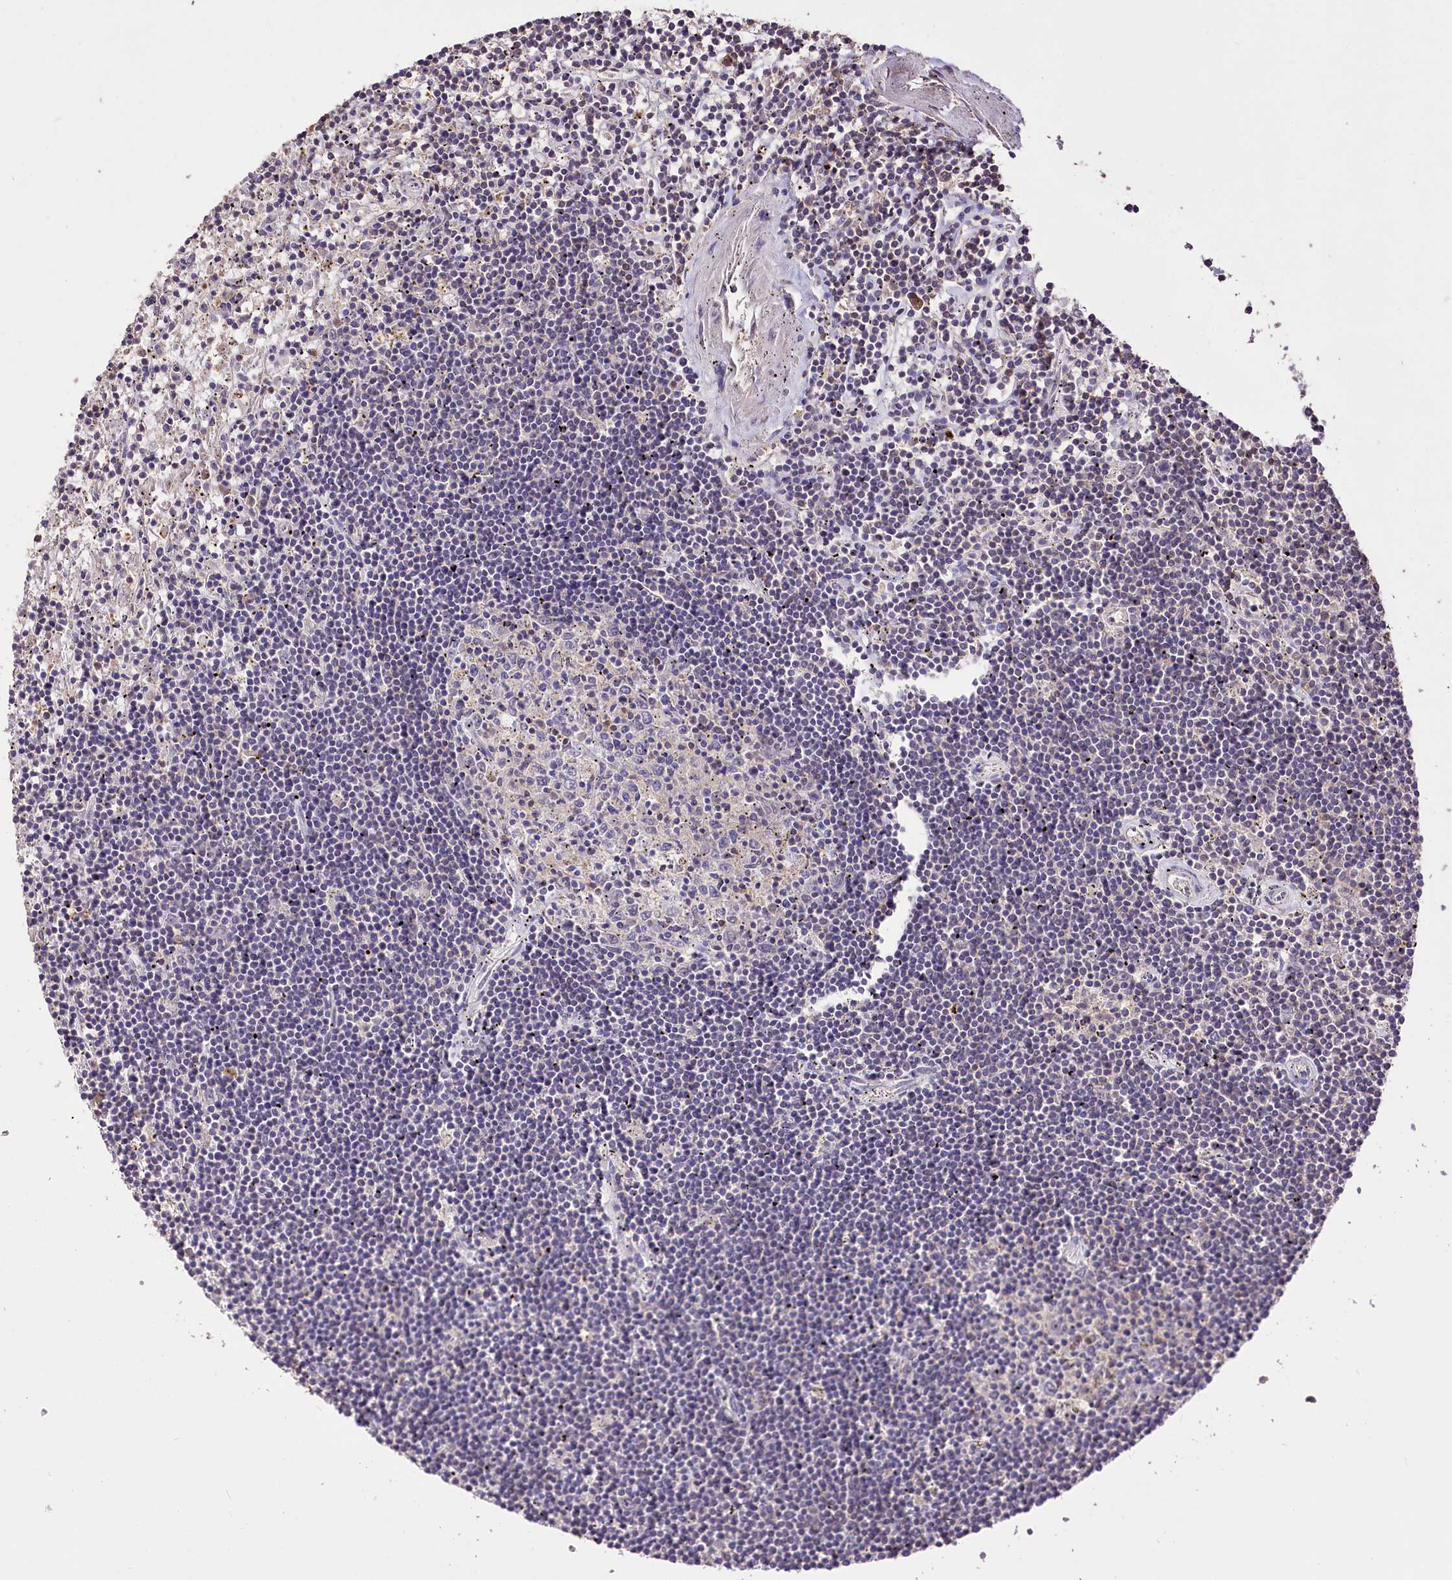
{"staining": {"intensity": "negative", "quantity": "none", "location": "none"}, "tissue": "lymphoma", "cell_type": "Tumor cells", "image_type": "cancer", "snomed": [{"axis": "morphology", "description": "Malignant lymphoma, non-Hodgkin's type, Low grade"}, {"axis": "topography", "description": "Spleen"}], "caption": "This is an immunohistochemistry image of lymphoma. There is no positivity in tumor cells.", "gene": "SERGEF", "patient": {"sex": "male", "age": 76}}